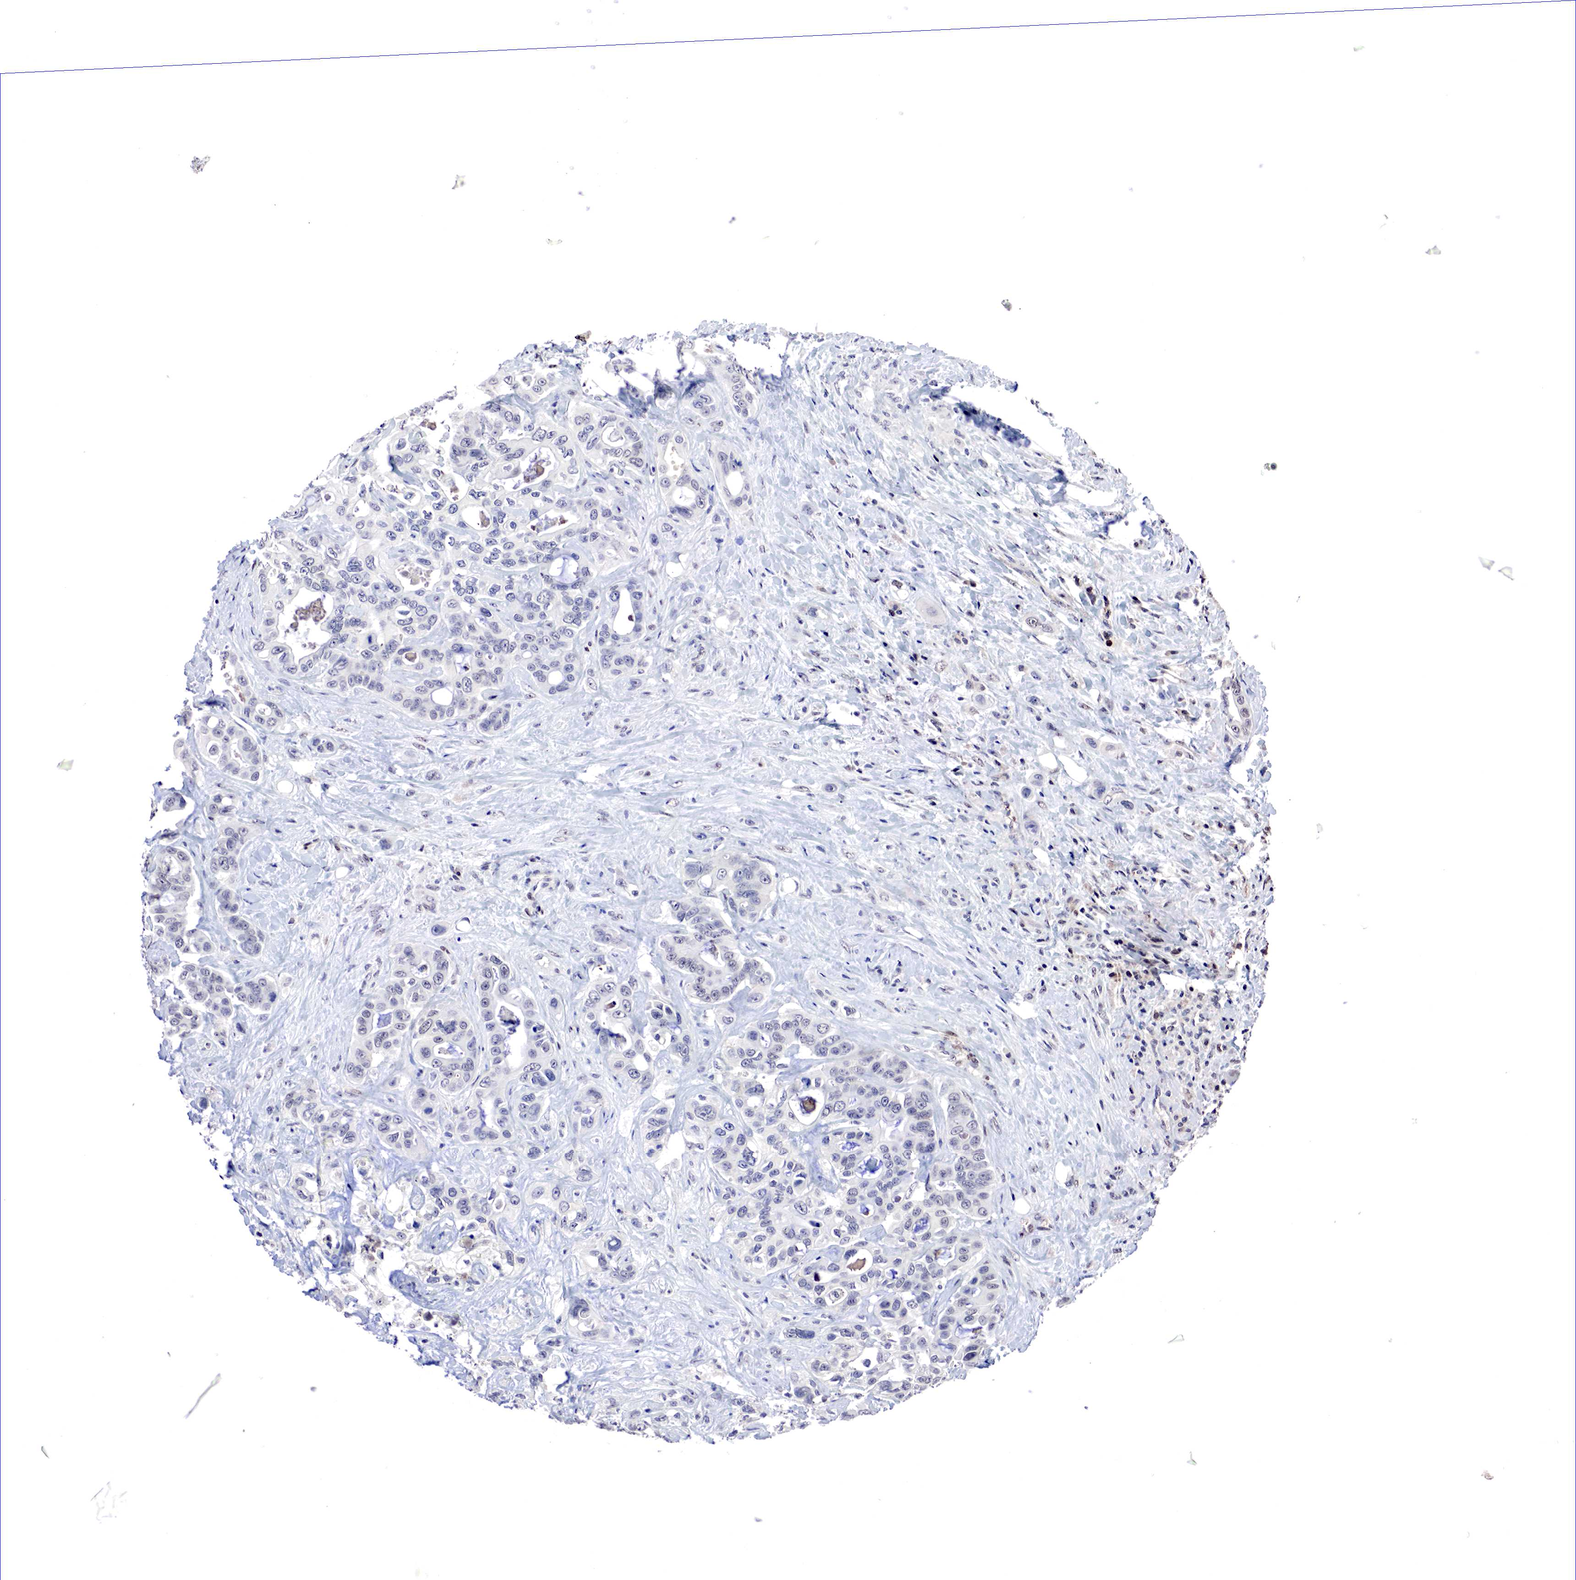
{"staining": {"intensity": "negative", "quantity": "none", "location": "none"}, "tissue": "liver cancer", "cell_type": "Tumor cells", "image_type": "cancer", "snomed": [{"axis": "morphology", "description": "Cholangiocarcinoma"}, {"axis": "topography", "description": "Liver"}], "caption": "Immunohistochemical staining of cholangiocarcinoma (liver) shows no significant expression in tumor cells.", "gene": "DACH2", "patient": {"sex": "female", "age": 79}}